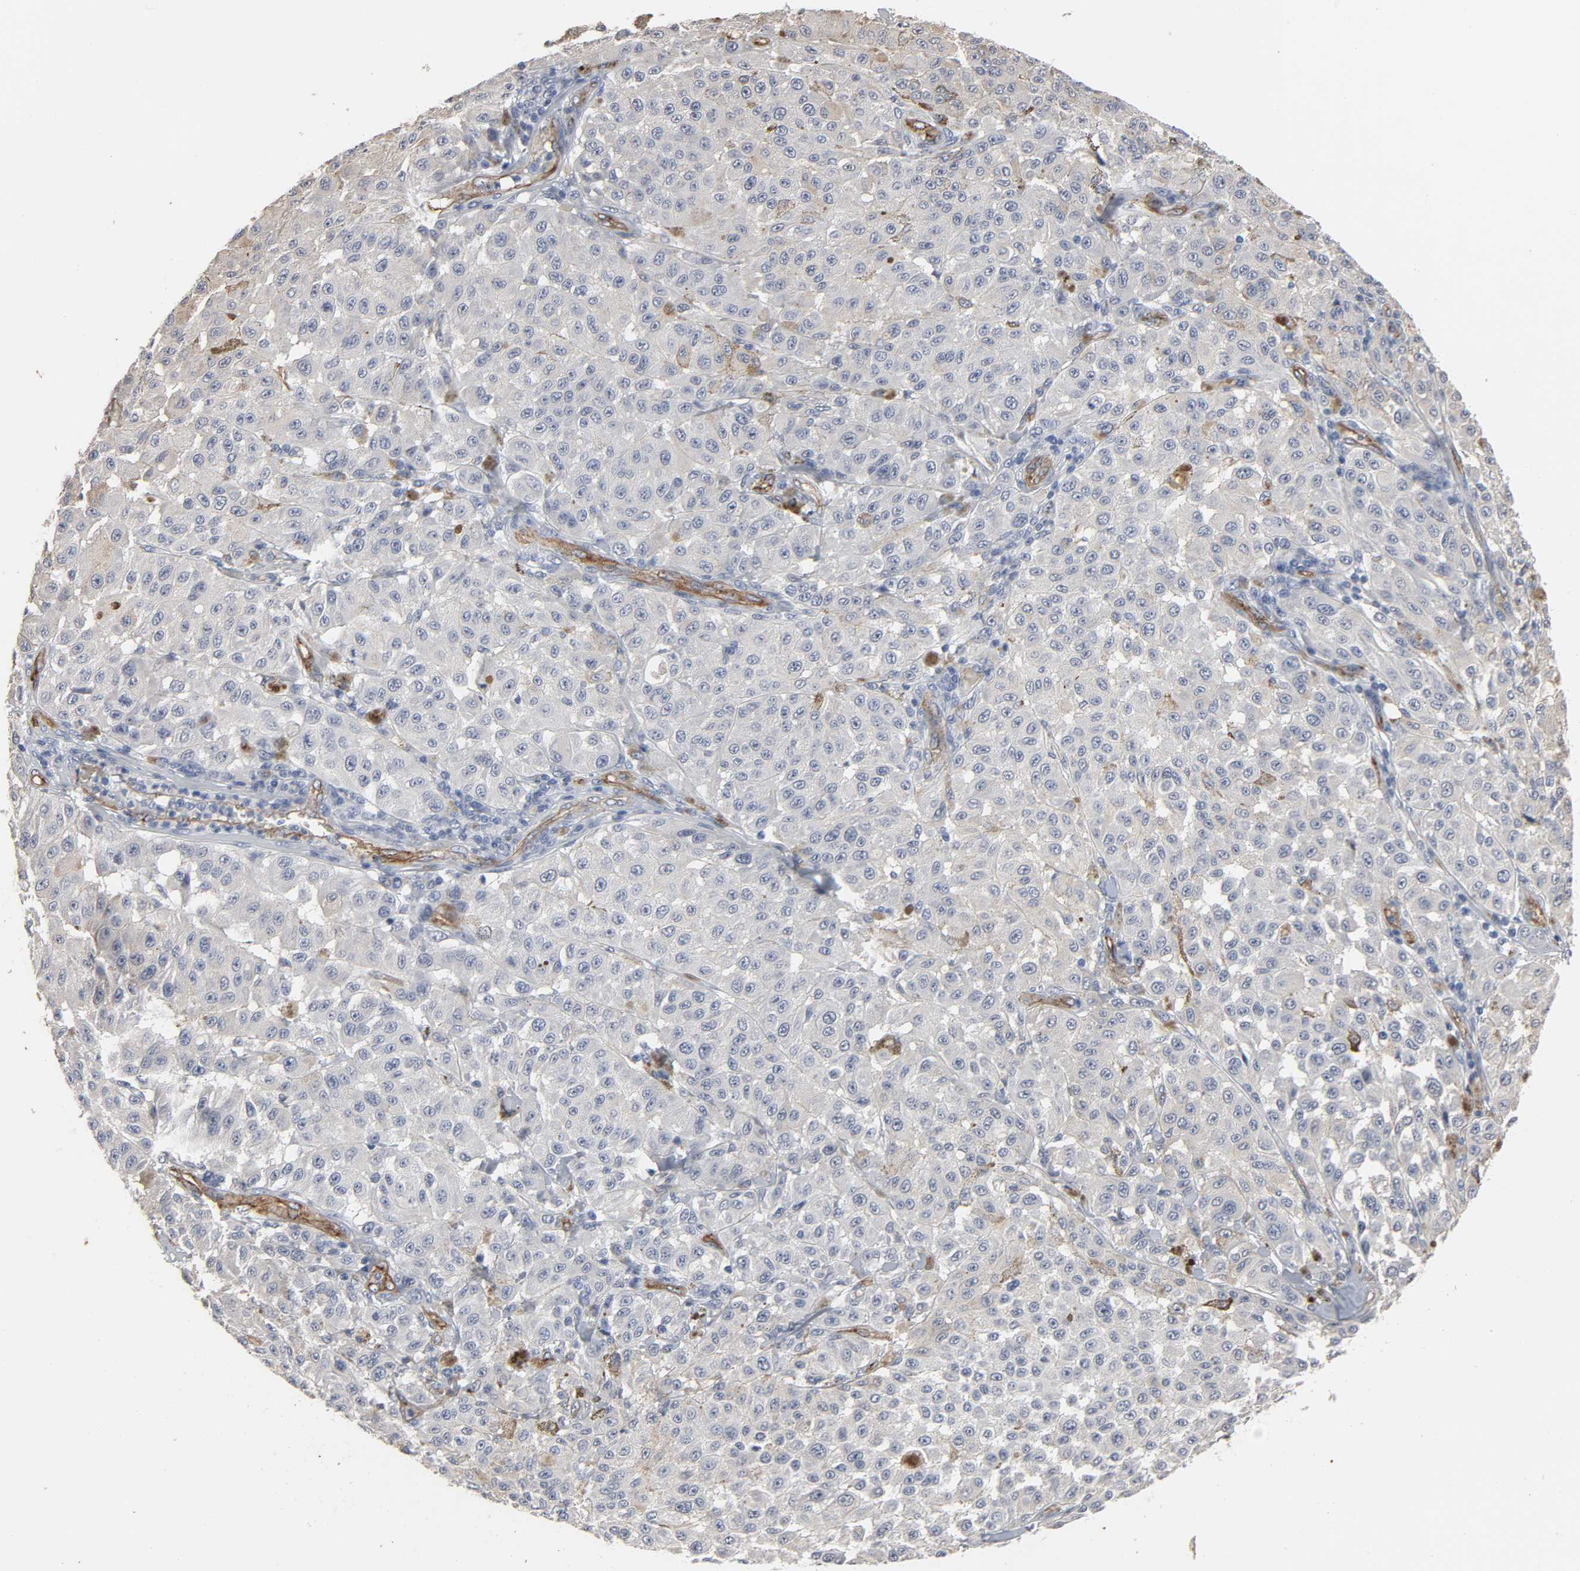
{"staining": {"intensity": "negative", "quantity": "none", "location": "none"}, "tissue": "melanoma", "cell_type": "Tumor cells", "image_type": "cancer", "snomed": [{"axis": "morphology", "description": "Malignant melanoma, NOS"}, {"axis": "topography", "description": "Skin"}], "caption": "Immunohistochemistry (IHC) photomicrograph of neoplastic tissue: human melanoma stained with DAB displays no significant protein positivity in tumor cells.", "gene": "KDR", "patient": {"sex": "female", "age": 64}}